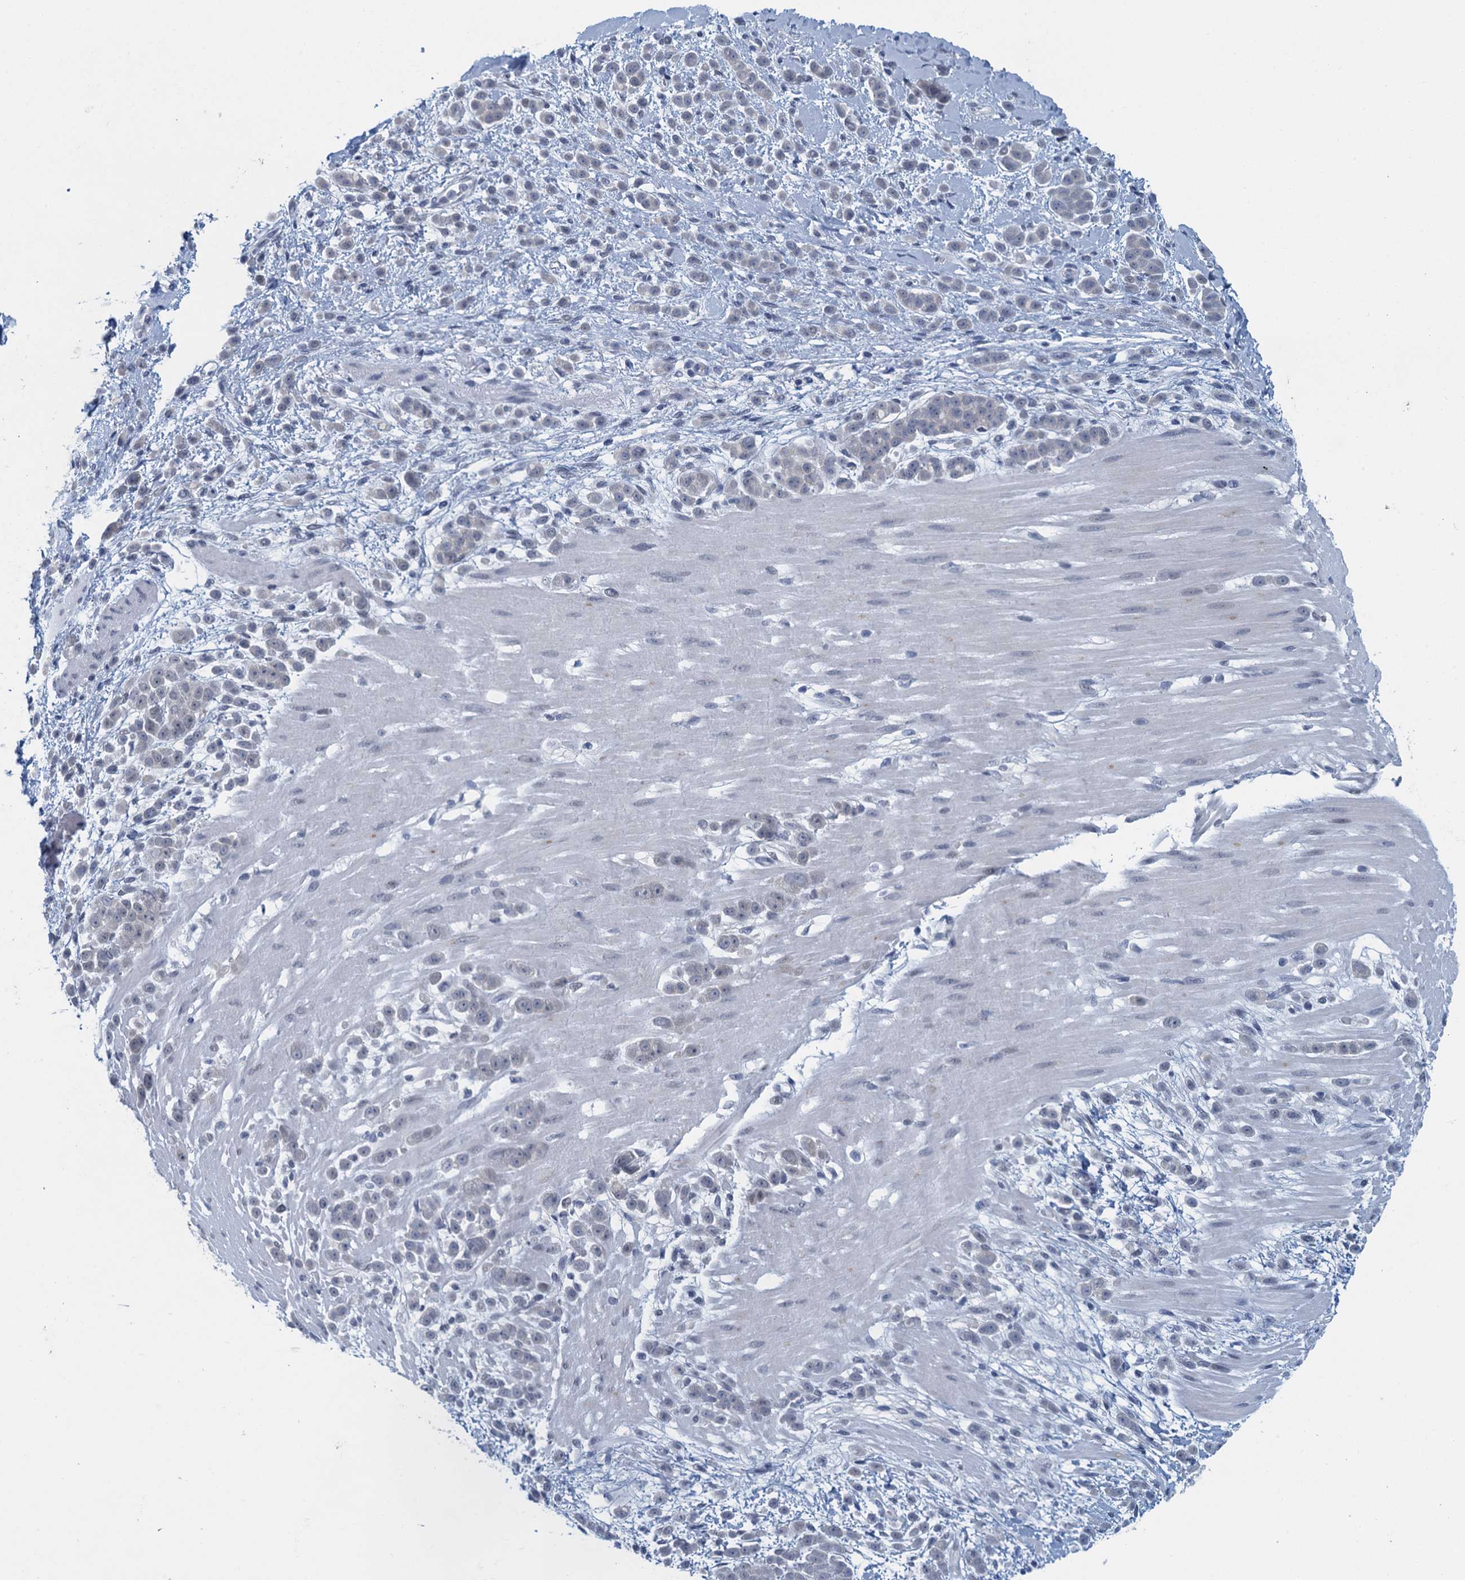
{"staining": {"intensity": "negative", "quantity": "none", "location": "none"}, "tissue": "pancreatic cancer", "cell_type": "Tumor cells", "image_type": "cancer", "snomed": [{"axis": "morphology", "description": "Normal tissue, NOS"}, {"axis": "morphology", "description": "Adenocarcinoma, NOS"}, {"axis": "topography", "description": "Pancreas"}], "caption": "Pancreatic cancer (adenocarcinoma) was stained to show a protein in brown. There is no significant staining in tumor cells. The staining is performed using DAB brown chromogen with nuclei counter-stained in using hematoxylin.", "gene": "ENSG00000131152", "patient": {"sex": "female", "age": 64}}